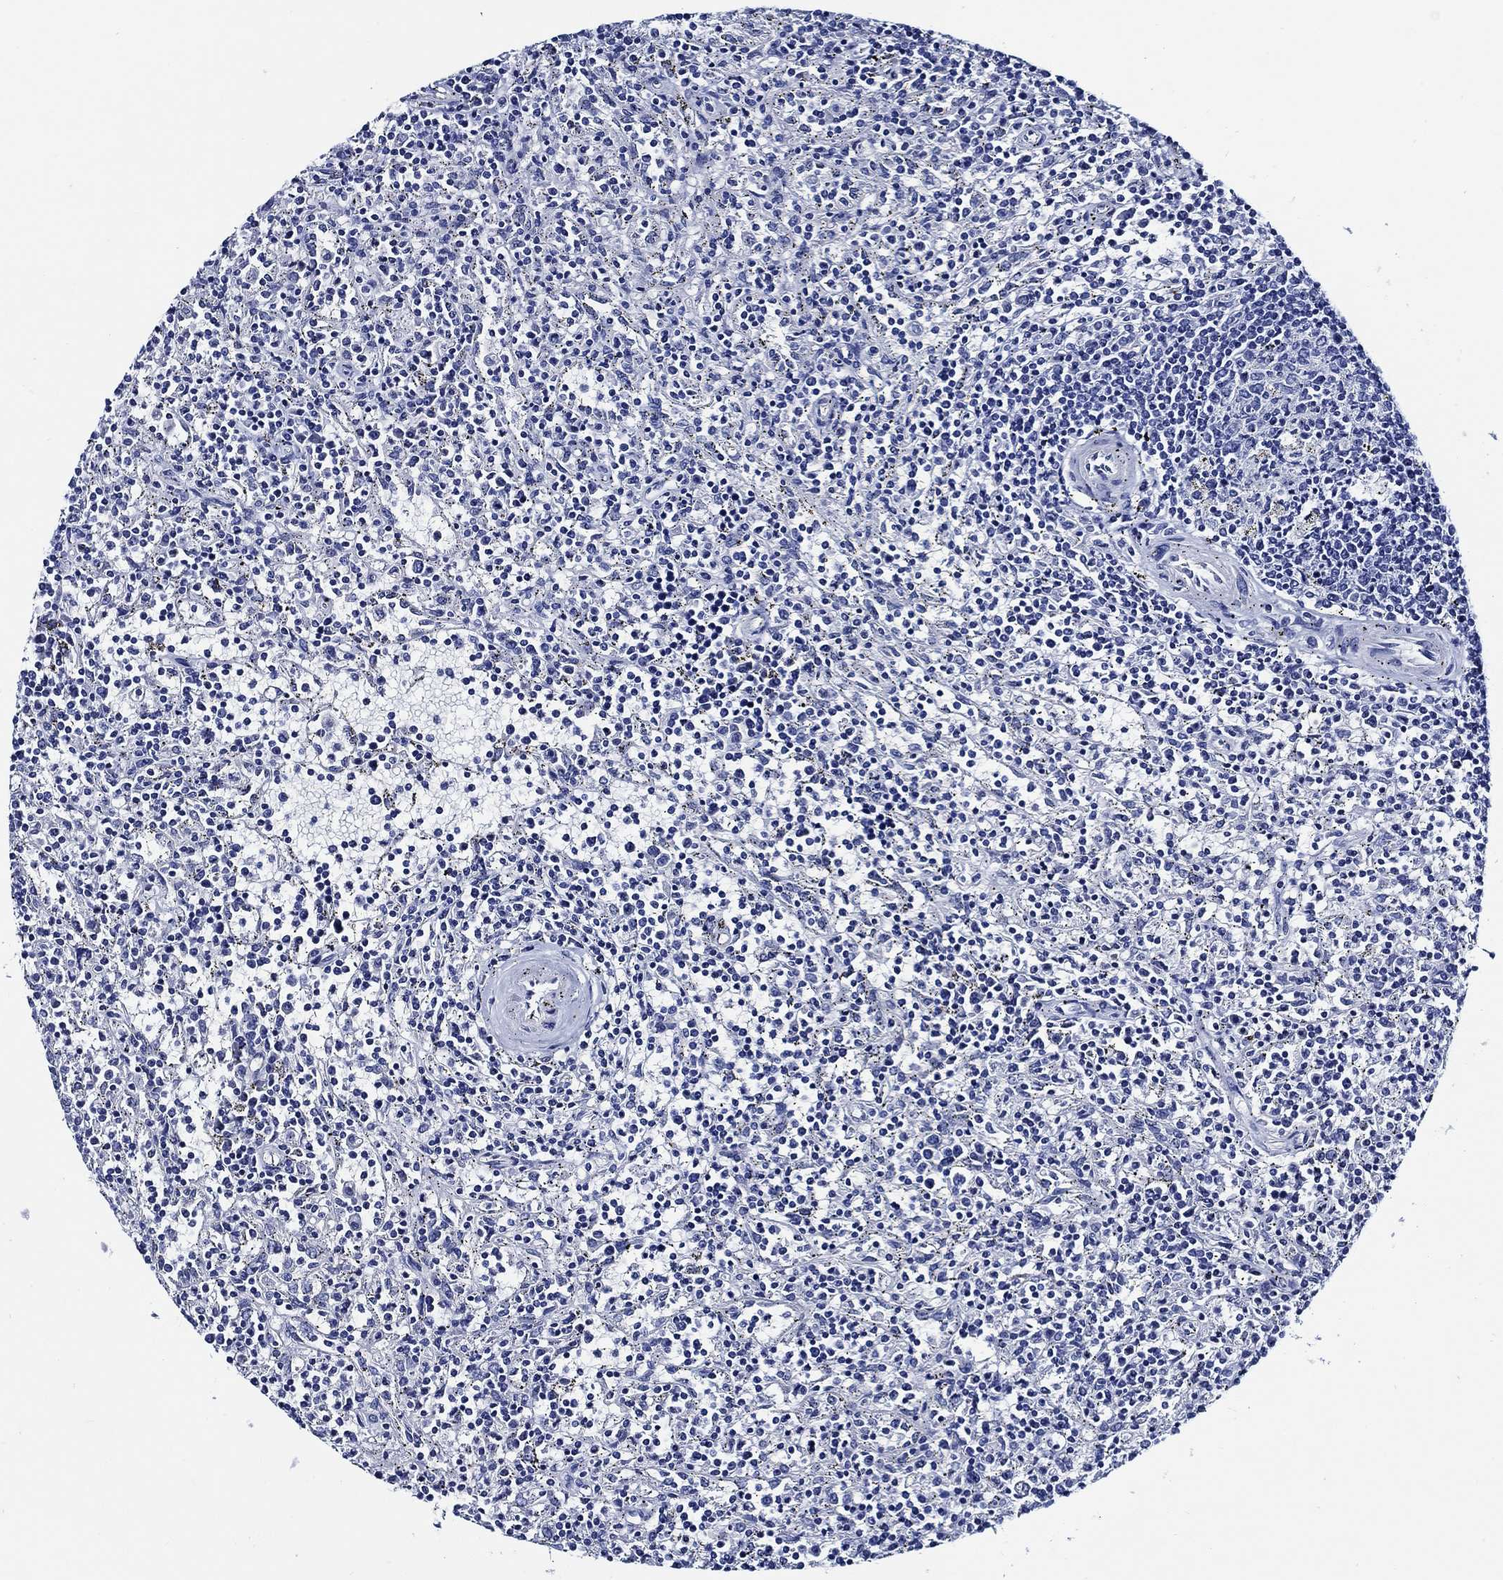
{"staining": {"intensity": "negative", "quantity": "none", "location": "none"}, "tissue": "lymphoma", "cell_type": "Tumor cells", "image_type": "cancer", "snomed": [{"axis": "morphology", "description": "Malignant lymphoma, non-Hodgkin's type, Low grade"}, {"axis": "topography", "description": "Spleen"}], "caption": "This is a image of IHC staining of lymphoma, which shows no expression in tumor cells.", "gene": "WDR62", "patient": {"sex": "male", "age": 62}}